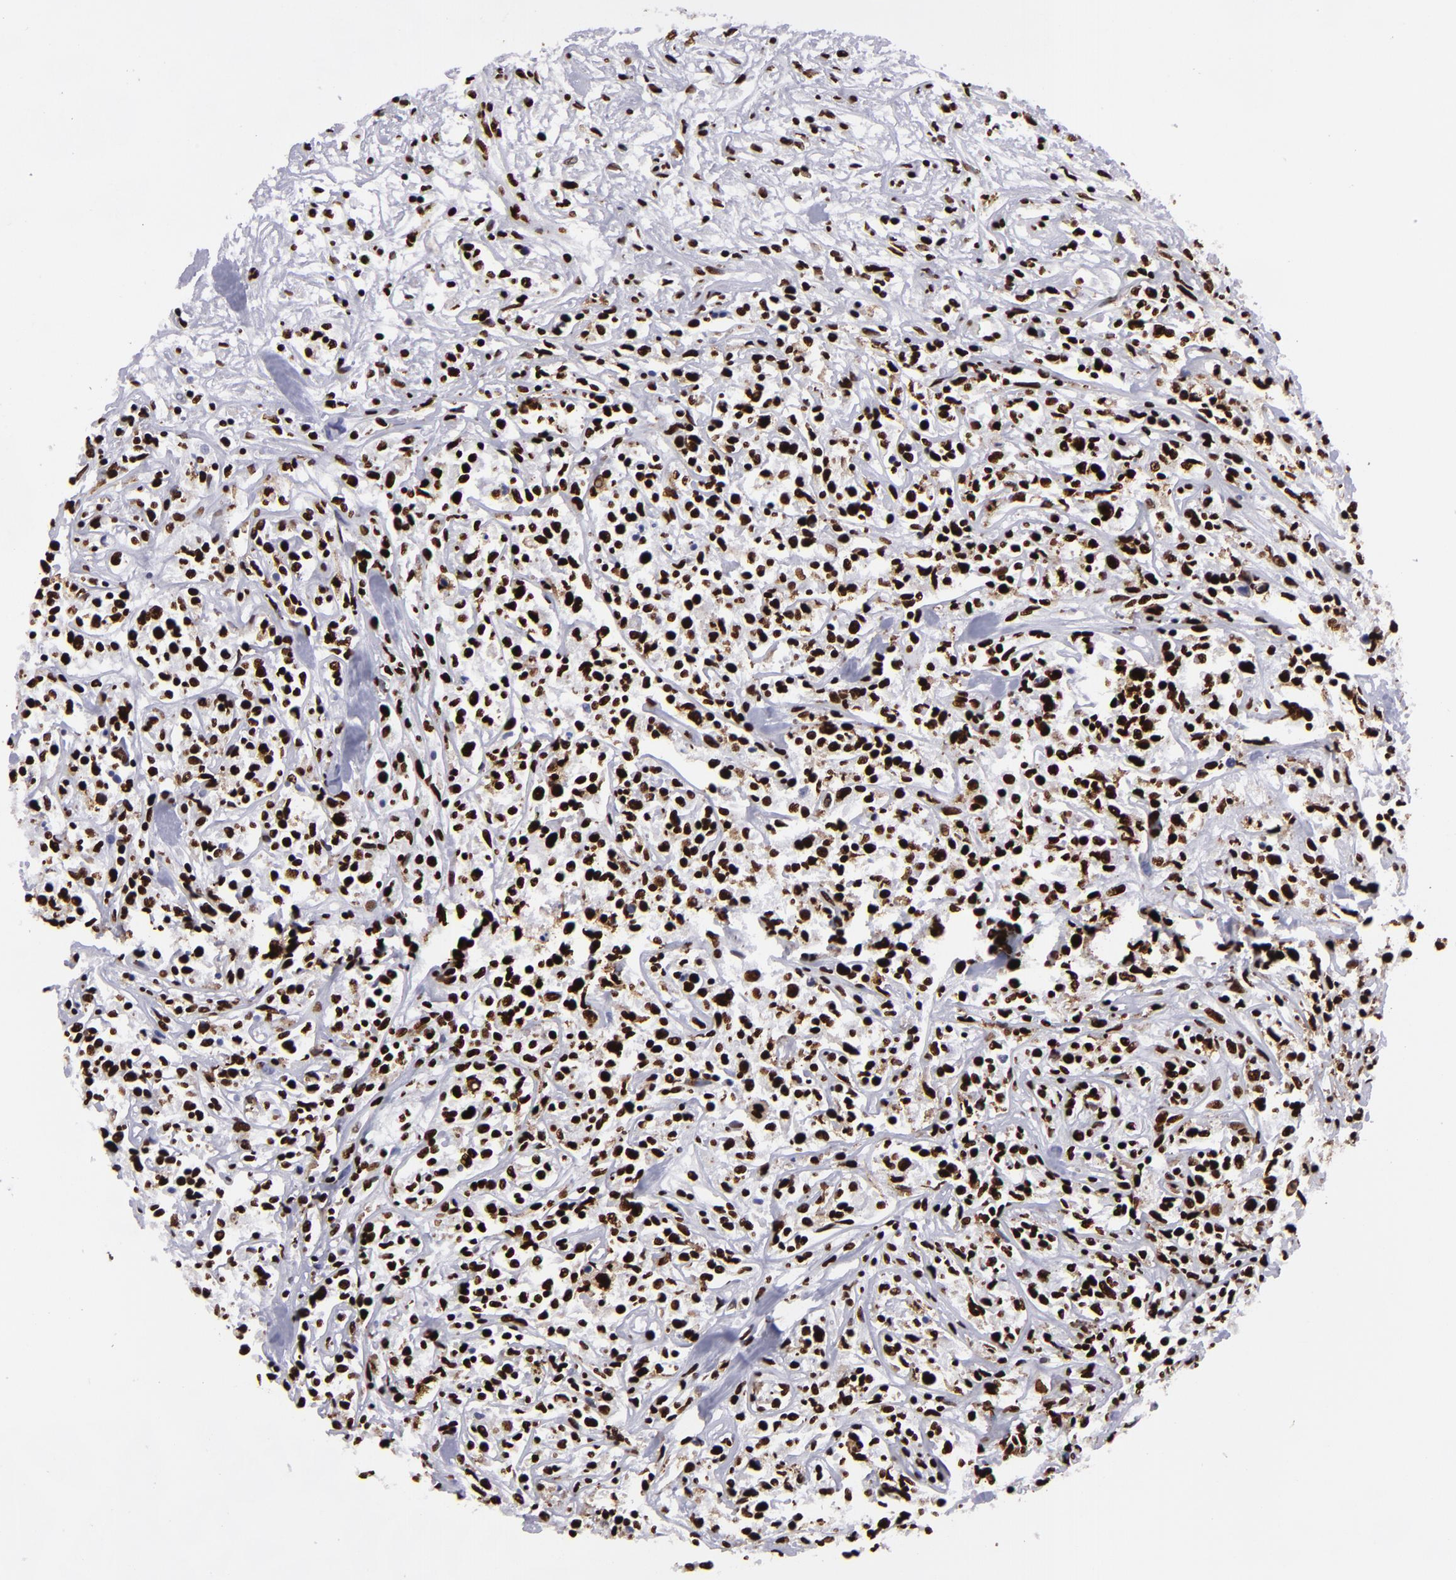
{"staining": {"intensity": "strong", "quantity": ">75%", "location": "nuclear"}, "tissue": "lymphoma", "cell_type": "Tumor cells", "image_type": "cancer", "snomed": [{"axis": "morphology", "description": "Malignant lymphoma, non-Hodgkin's type, Low grade"}, {"axis": "topography", "description": "Small intestine"}], "caption": "Immunohistochemical staining of lymphoma displays high levels of strong nuclear staining in about >75% of tumor cells.", "gene": "SAFB", "patient": {"sex": "female", "age": 59}}